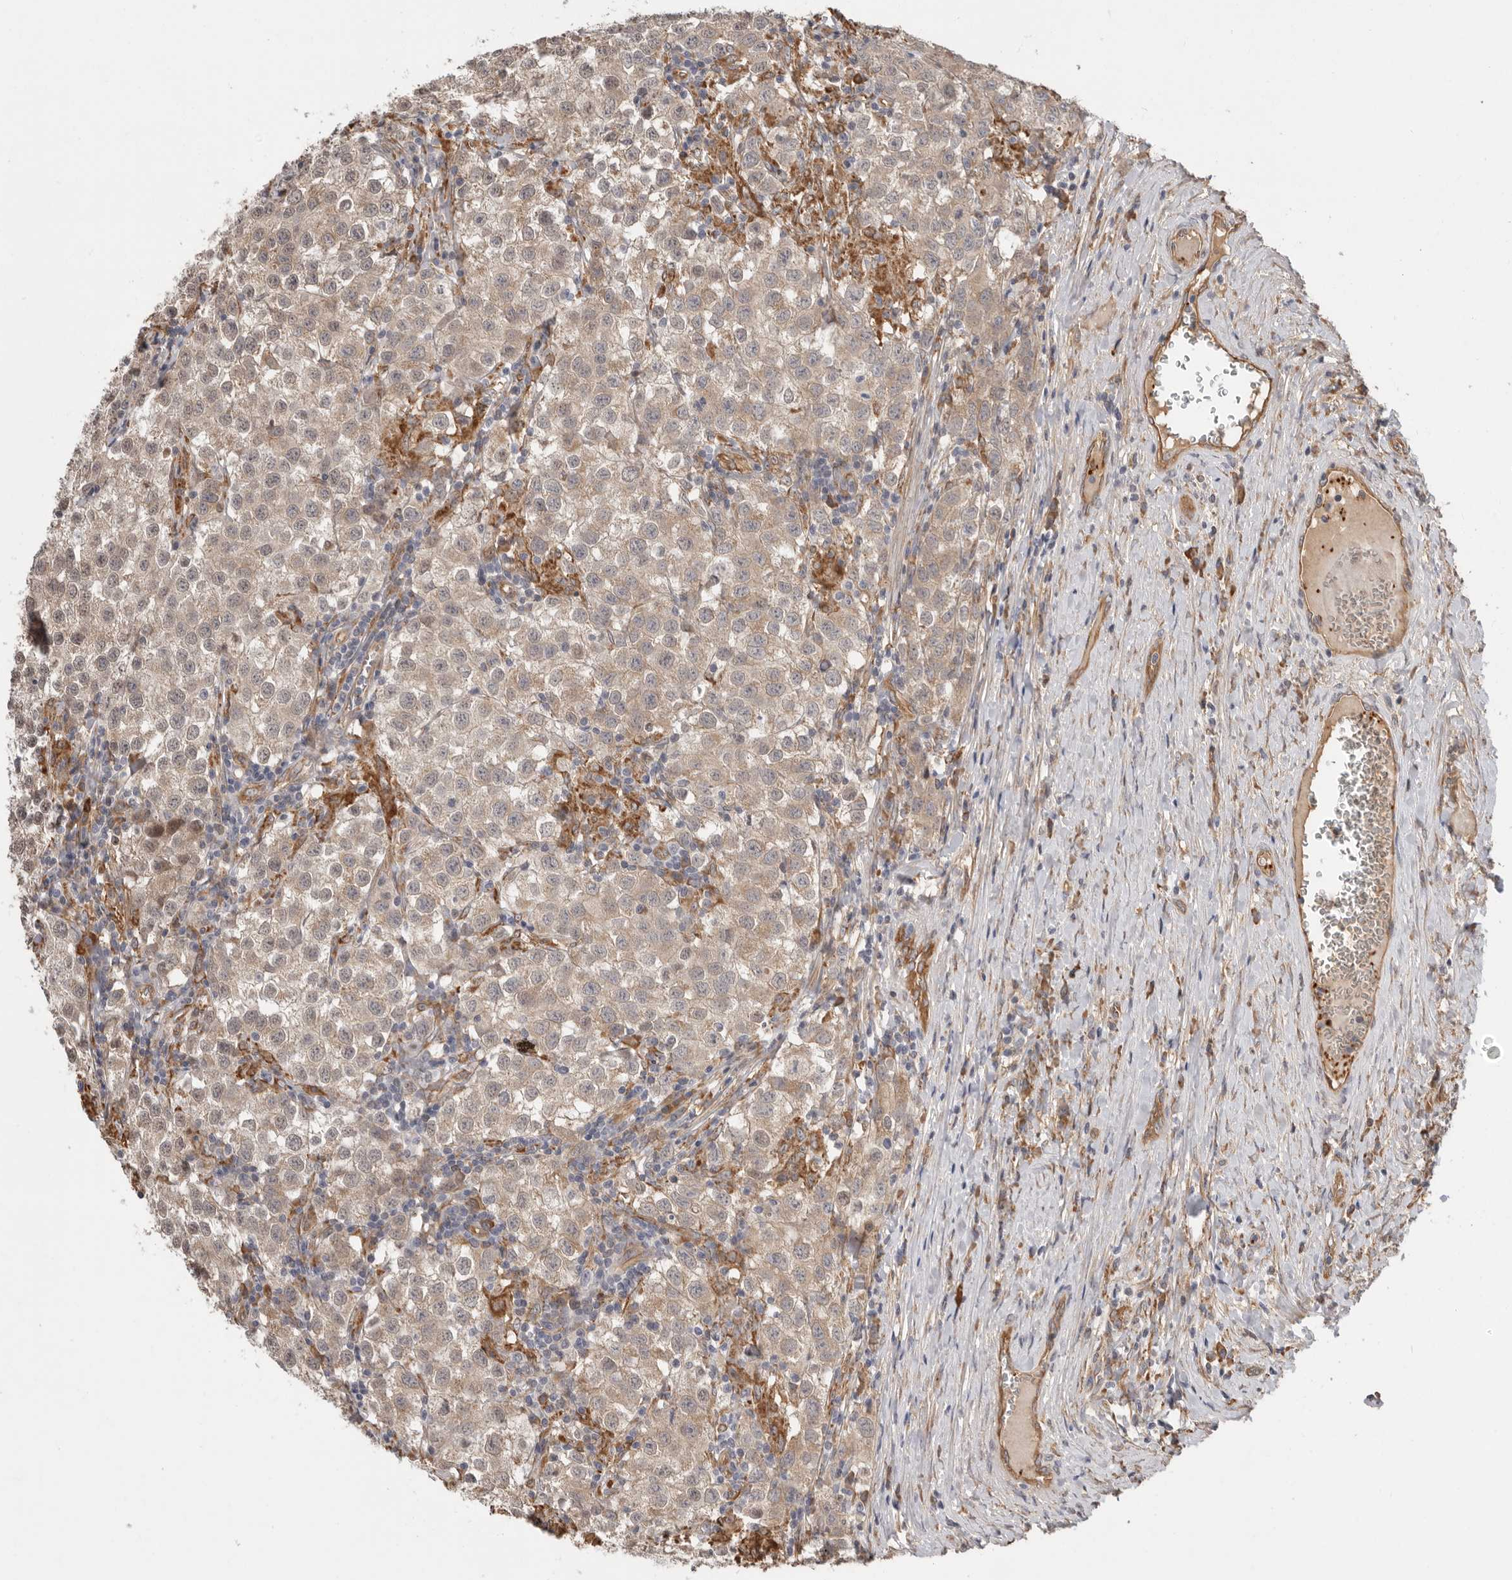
{"staining": {"intensity": "moderate", "quantity": ">75%", "location": "cytoplasmic/membranous"}, "tissue": "testis cancer", "cell_type": "Tumor cells", "image_type": "cancer", "snomed": [{"axis": "morphology", "description": "Seminoma, NOS"}, {"axis": "morphology", "description": "Carcinoma, Embryonal, NOS"}, {"axis": "topography", "description": "Testis"}], "caption": "Brown immunohistochemical staining in testis cancer displays moderate cytoplasmic/membranous staining in about >75% of tumor cells. (IHC, brightfield microscopy, high magnification).", "gene": "CDC42BPB", "patient": {"sex": "male", "age": 43}}